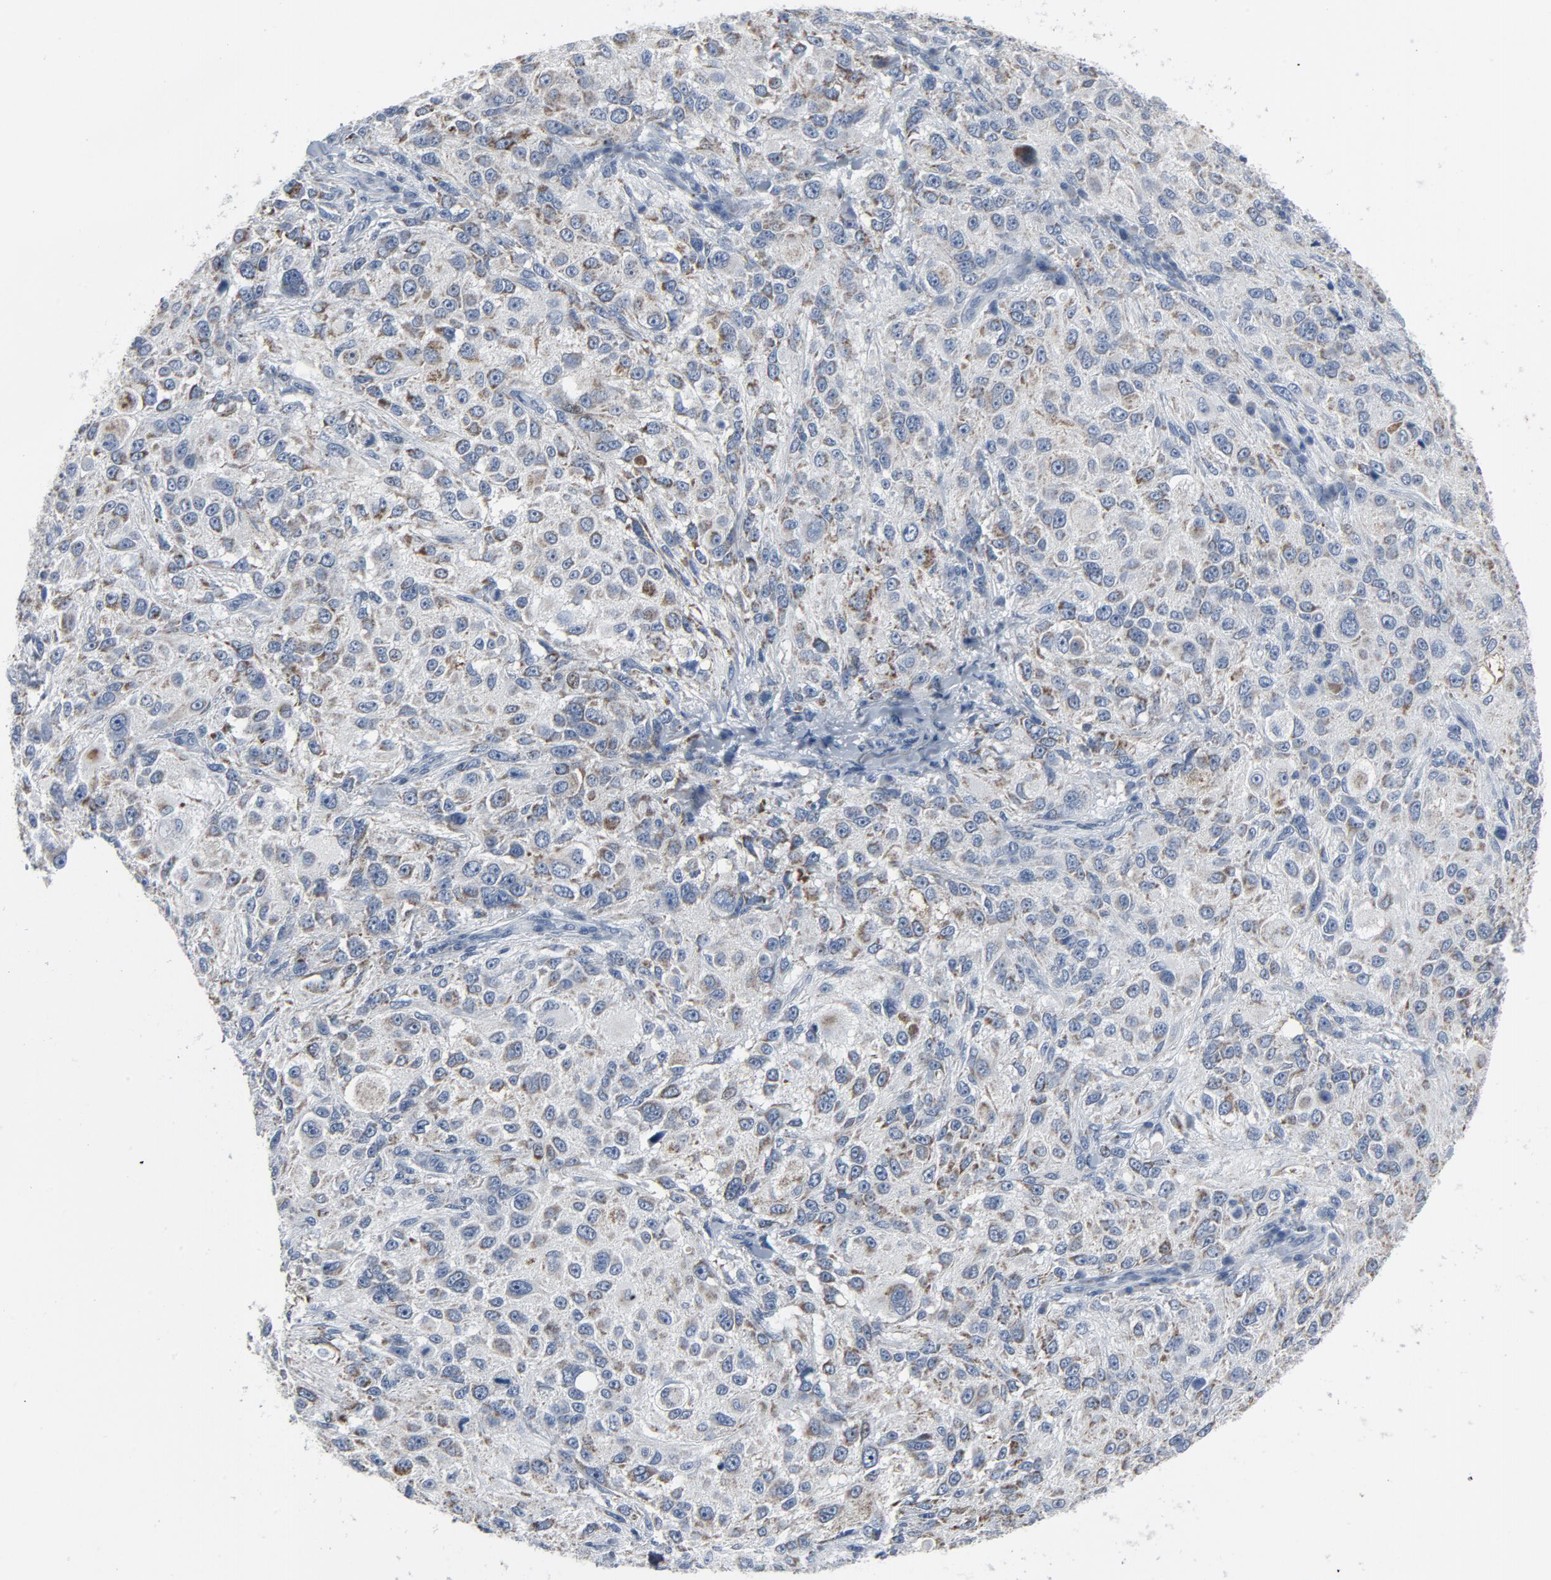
{"staining": {"intensity": "weak", "quantity": "<25%", "location": "cytoplasmic/membranous"}, "tissue": "melanoma", "cell_type": "Tumor cells", "image_type": "cancer", "snomed": [{"axis": "morphology", "description": "Necrosis, NOS"}, {"axis": "morphology", "description": "Malignant melanoma, NOS"}, {"axis": "topography", "description": "Skin"}], "caption": "Immunohistochemistry (IHC) histopathology image of melanoma stained for a protein (brown), which exhibits no positivity in tumor cells.", "gene": "GPX2", "patient": {"sex": "female", "age": 87}}